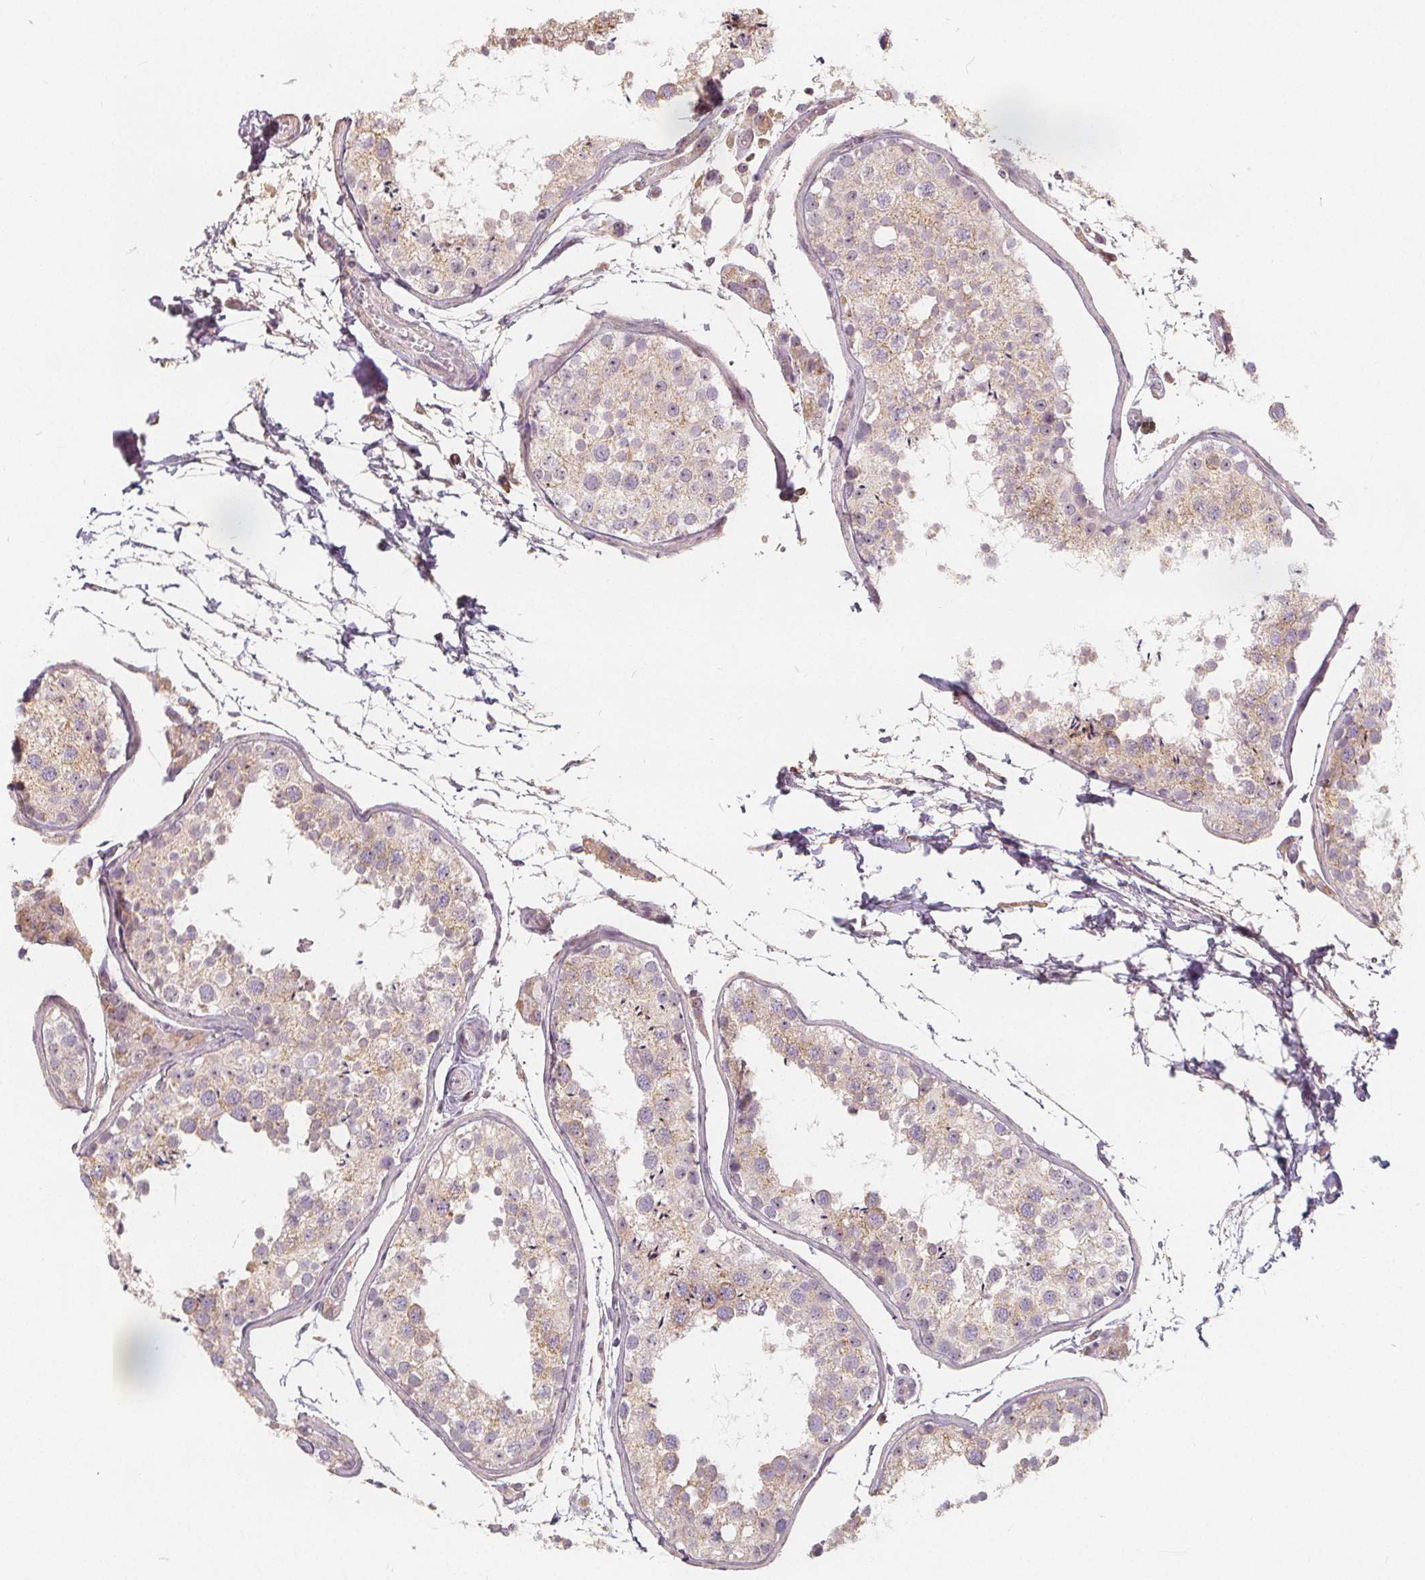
{"staining": {"intensity": "weak", "quantity": "25%-75%", "location": "cytoplasmic/membranous"}, "tissue": "testis", "cell_type": "Cells in seminiferous ducts", "image_type": "normal", "snomed": [{"axis": "morphology", "description": "Normal tissue, NOS"}, {"axis": "topography", "description": "Testis"}], "caption": "Protein staining by IHC displays weak cytoplasmic/membranous positivity in about 25%-75% of cells in seminiferous ducts in unremarkable testis.", "gene": "DRC3", "patient": {"sex": "male", "age": 29}}